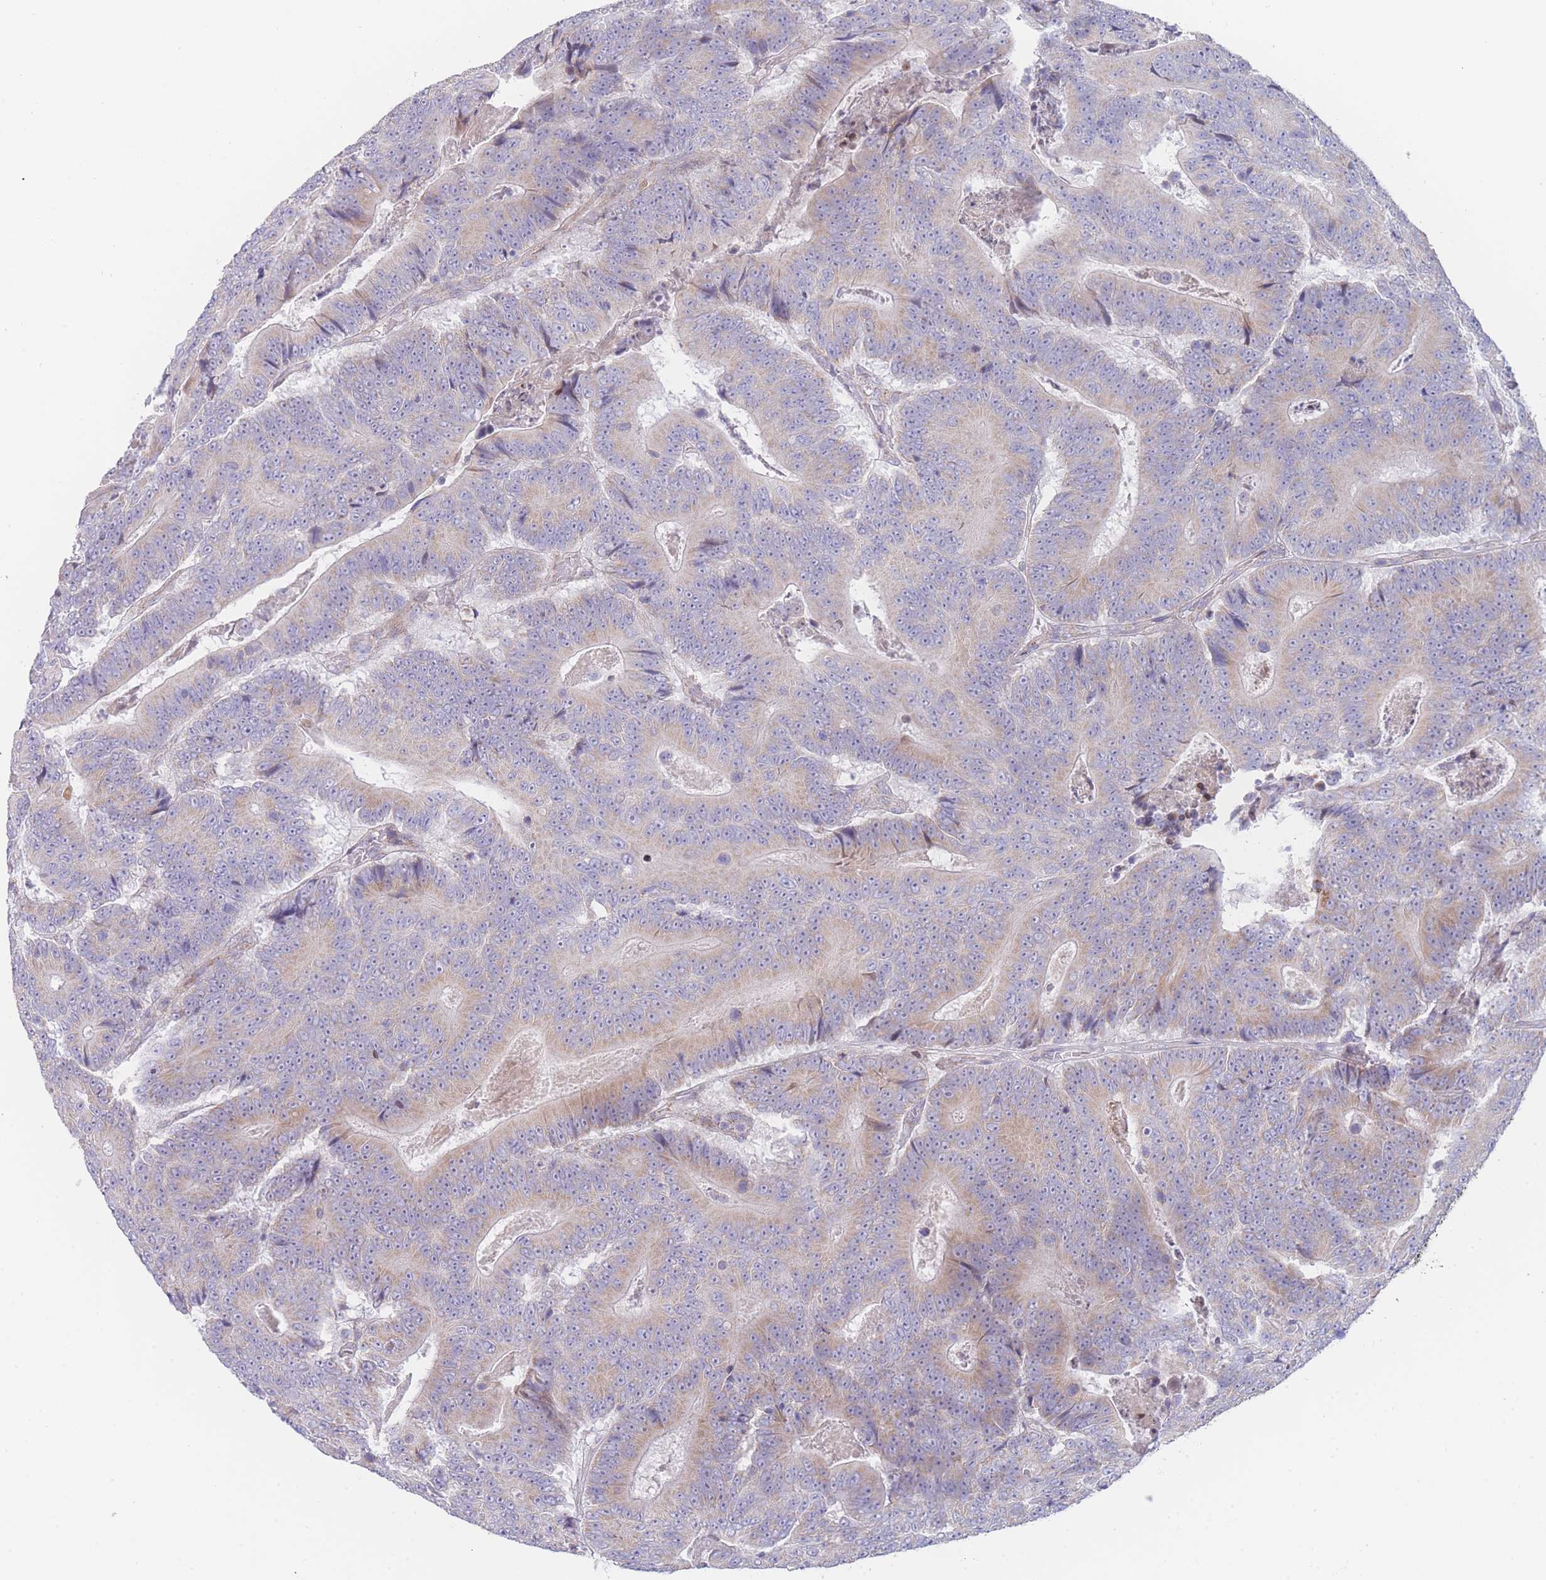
{"staining": {"intensity": "weak", "quantity": "25%-75%", "location": "cytoplasmic/membranous"}, "tissue": "colorectal cancer", "cell_type": "Tumor cells", "image_type": "cancer", "snomed": [{"axis": "morphology", "description": "Adenocarcinoma, NOS"}, {"axis": "topography", "description": "Colon"}], "caption": "About 25%-75% of tumor cells in colorectal adenocarcinoma exhibit weak cytoplasmic/membranous protein positivity as visualized by brown immunohistochemical staining.", "gene": "GPAM", "patient": {"sex": "male", "age": 83}}